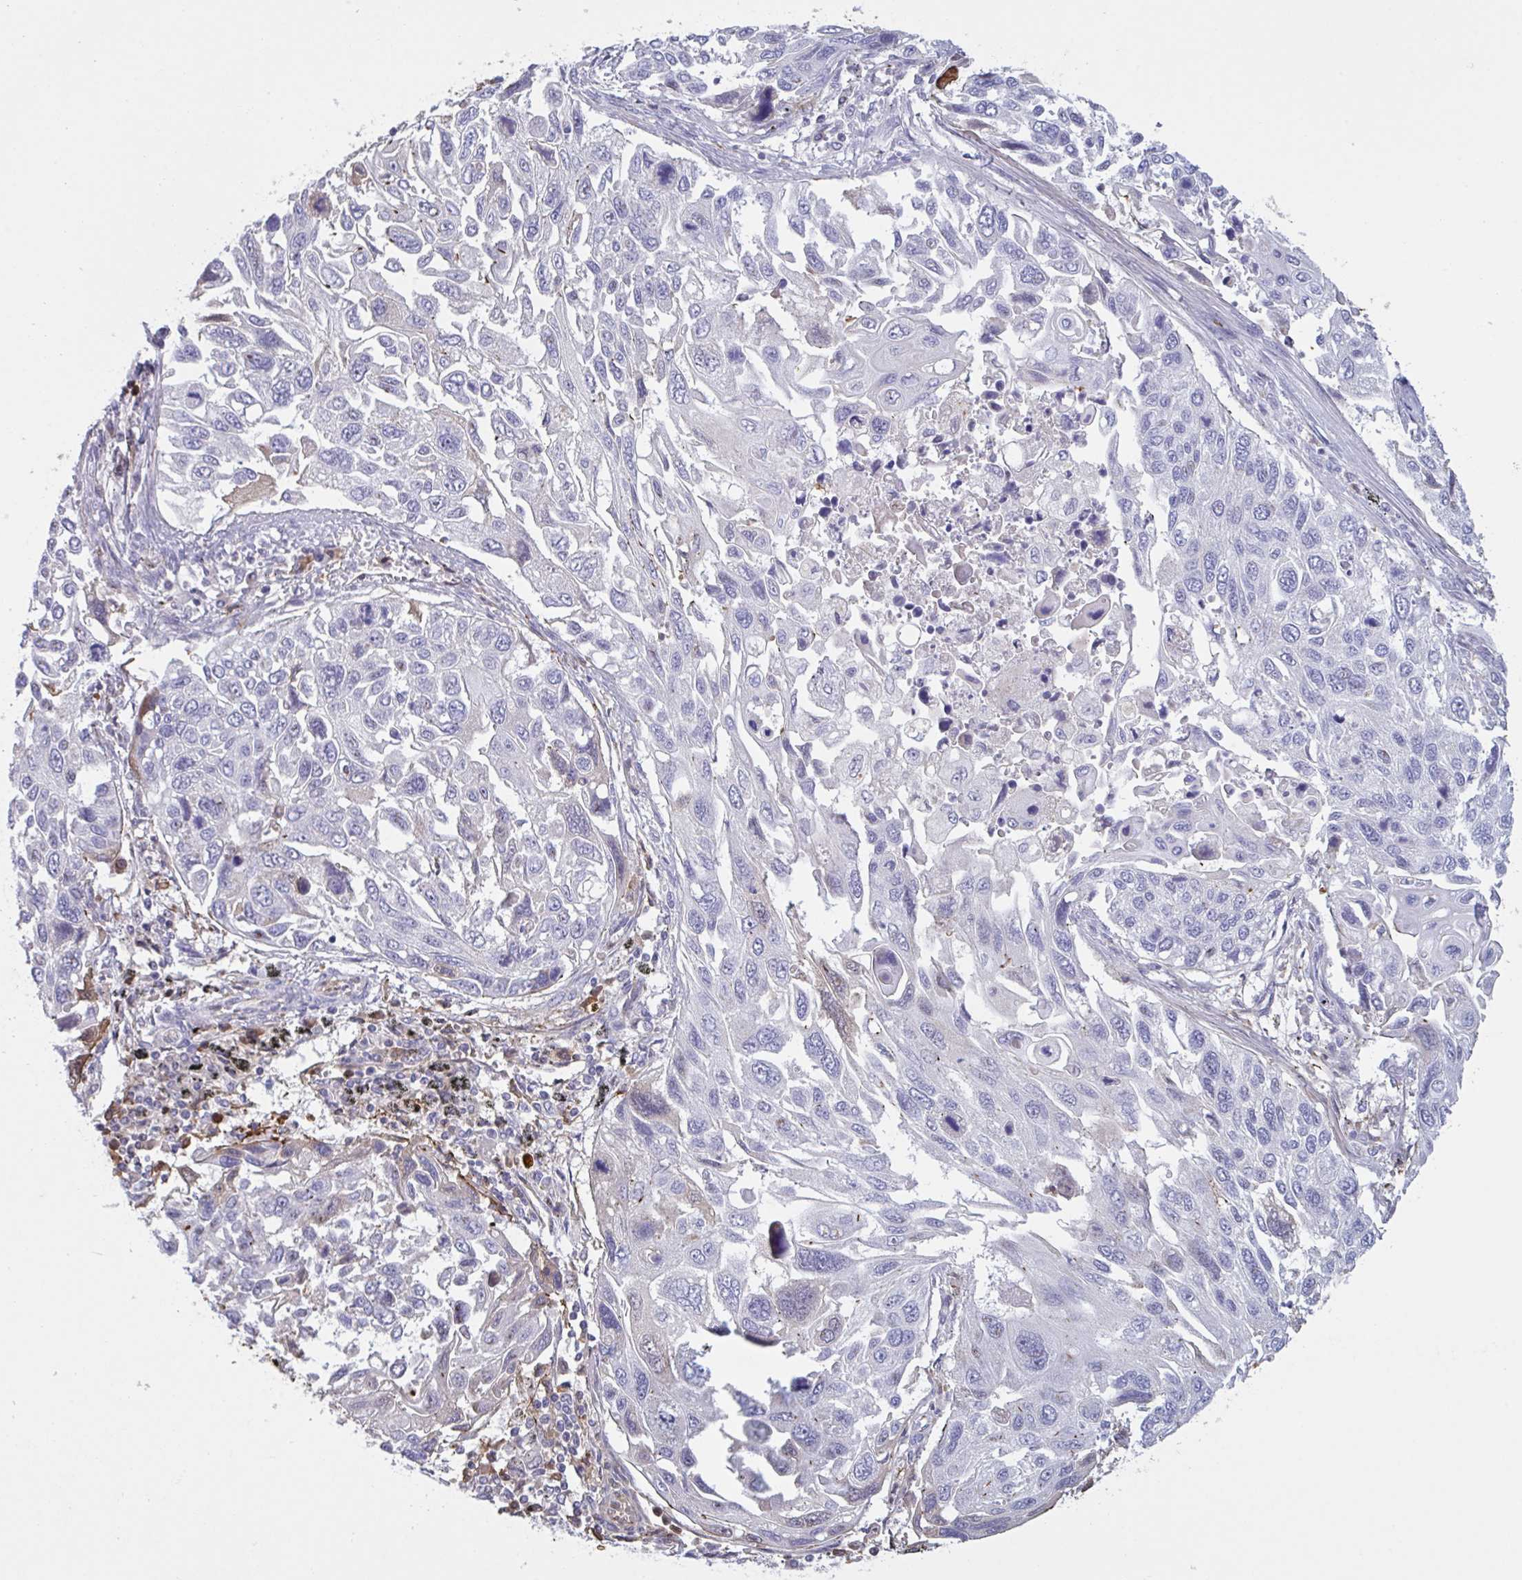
{"staining": {"intensity": "negative", "quantity": "none", "location": "none"}, "tissue": "lung cancer", "cell_type": "Tumor cells", "image_type": "cancer", "snomed": [{"axis": "morphology", "description": "Squamous cell carcinoma, NOS"}, {"axis": "topography", "description": "Lung"}], "caption": "DAB immunohistochemical staining of lung cancer shows no significant positivity in tumor cells. Brightfield microscopy of immunohistochemistry stained with DAB (3,3'-diaminobenzidine) (brown) and hematoxylin (blue), captured at high magnification.", "gene": "IL1R1", "patient": {"sex": "male", "age": 62}}